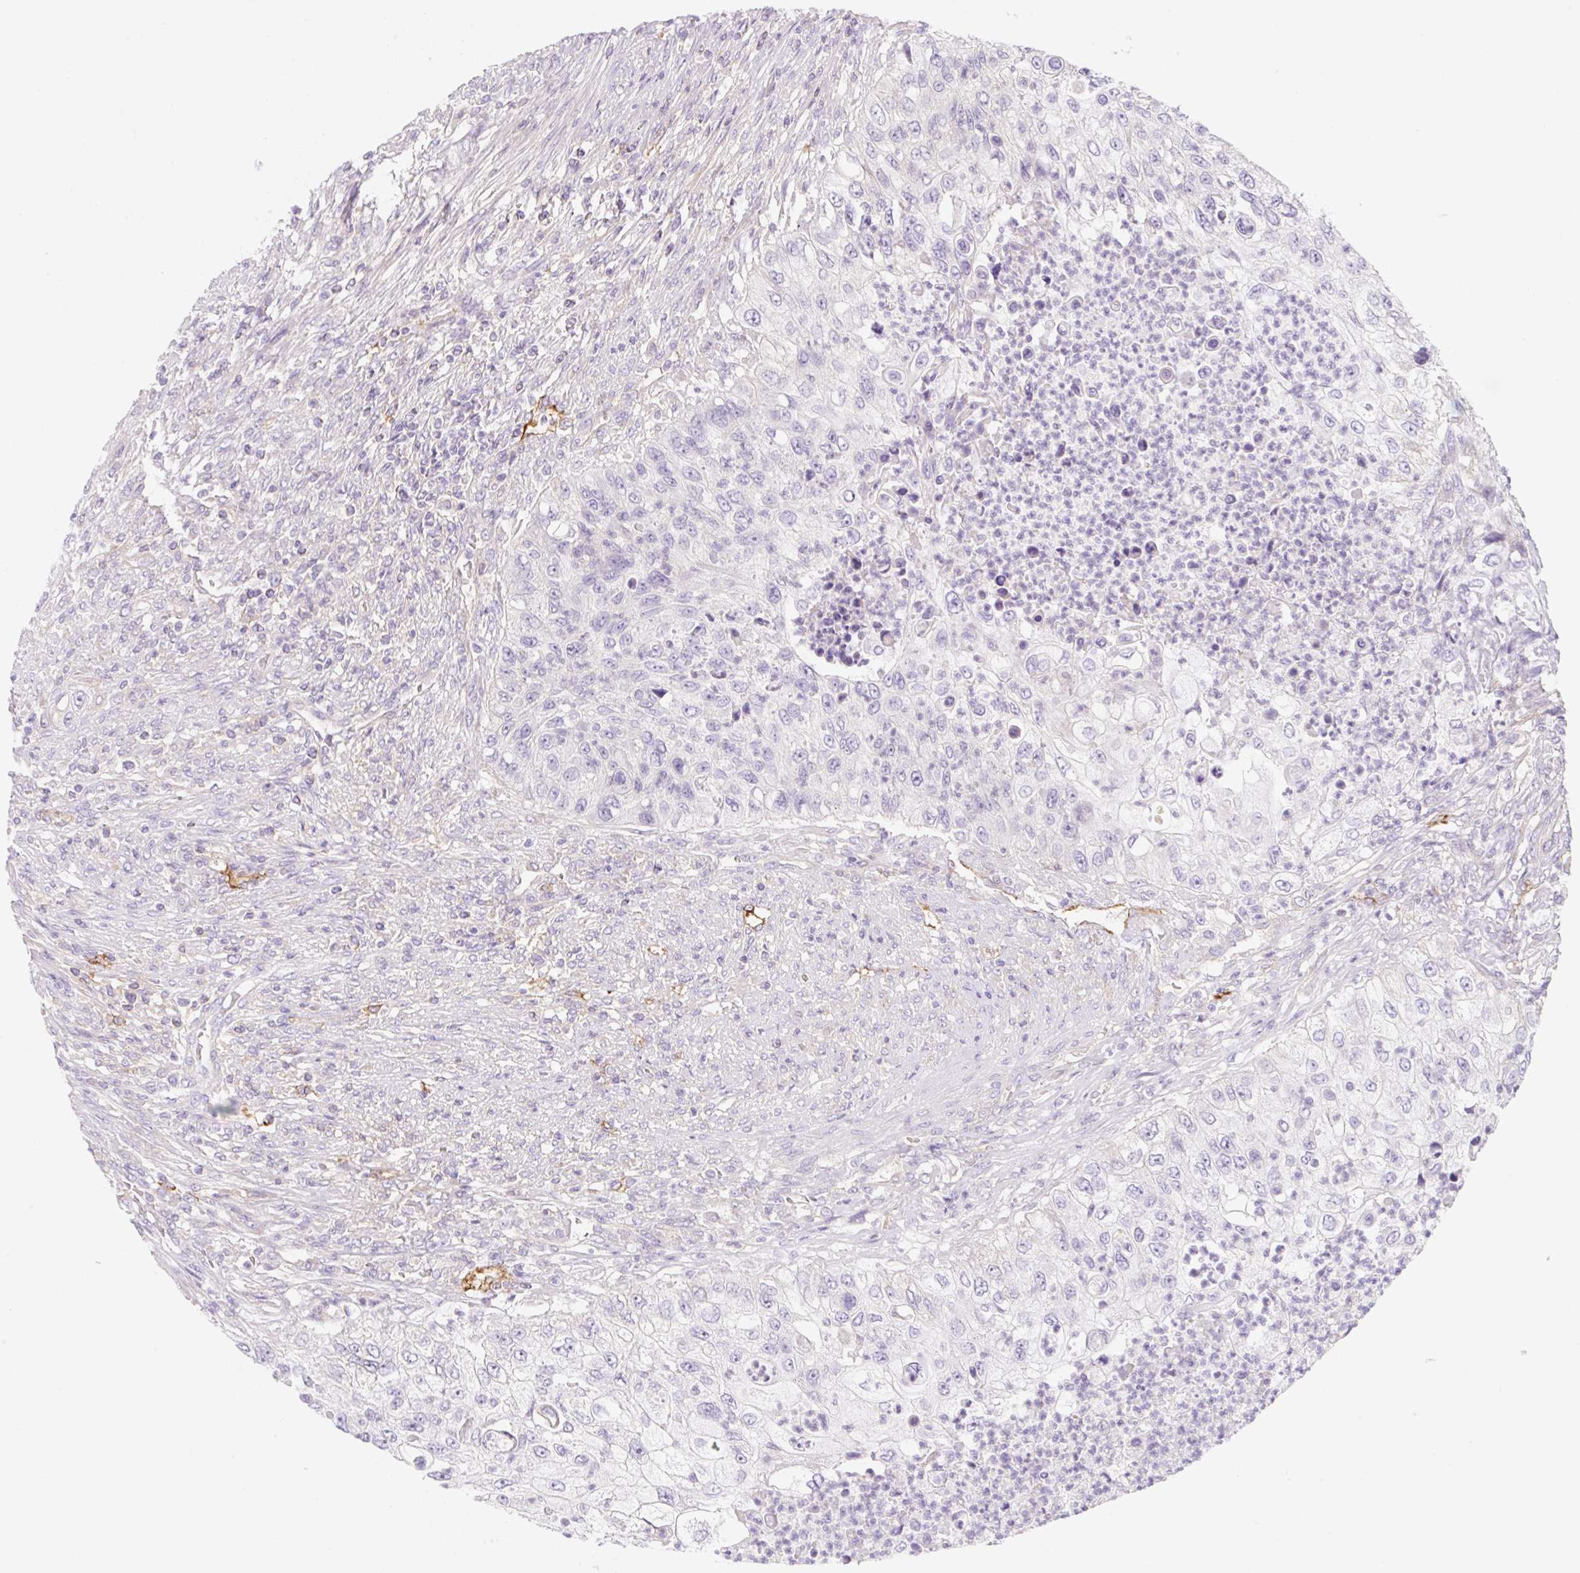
{"staining": {"intensity": "negative", "quantity": "none", "location": "none"}, "tissue": "urothelial cancer", "cell_type": "Tumor cells", "image_type": "cancer", "snomed": [{"axis": "morphology", "description": "Urothelial carcinoma, High grade"}, {"axis": "topography", "description": "Urinary bladder"}], "caption": "Tumor cells are negative for brown protein staining in urothelial cancer. (DAB IHC visualized using brightfield microscopy, high magnification).", "gene": "LYVE1", "patient": {"sex": "female", "age": 60}}